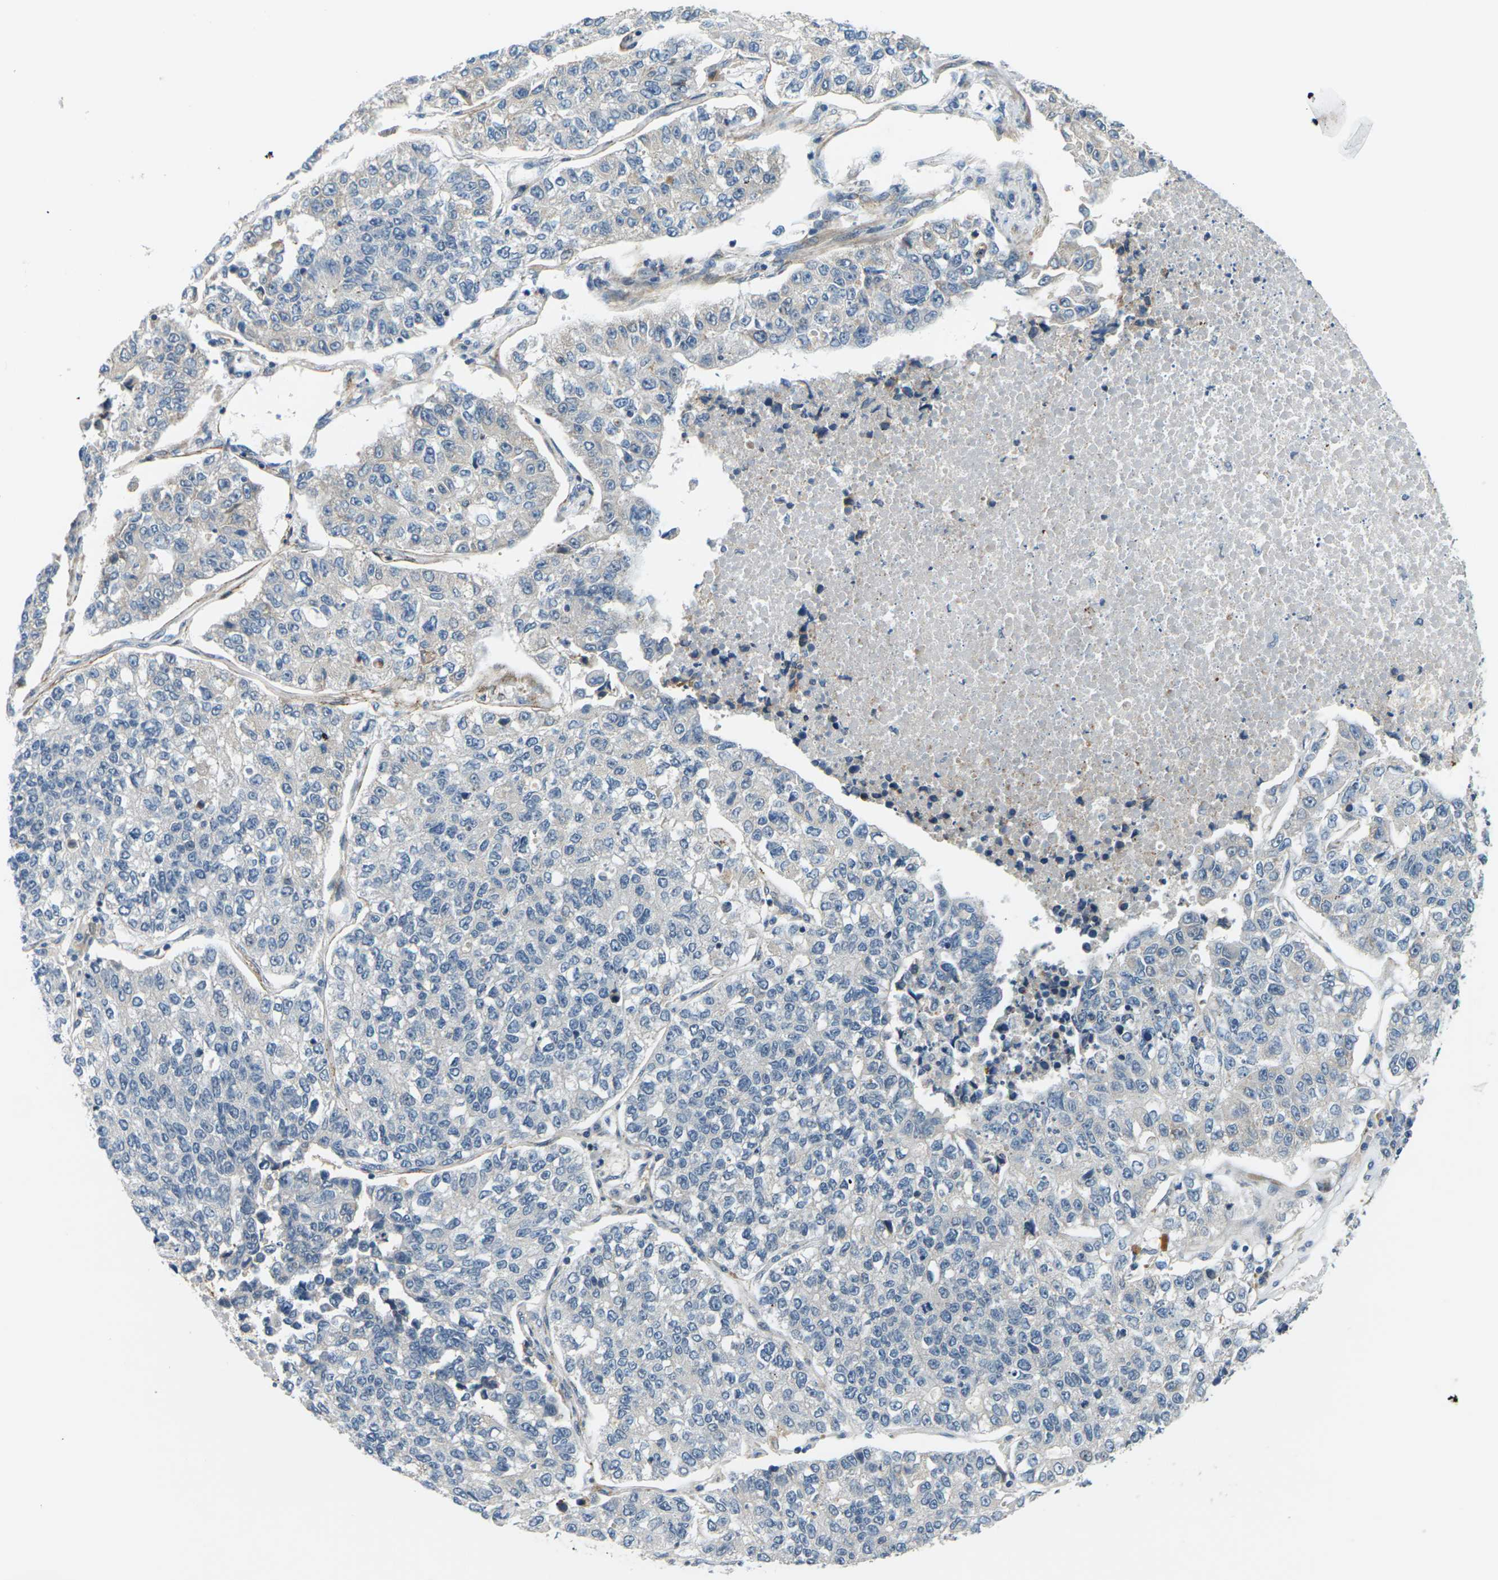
{"staining": {"intensity": "negative", "quantity": "none", "location": "none"}, "tissue": "lung cancer", "cell_type": "Tumor cells", "image_type": "cancer", "snomed": [{"axis": "morphology", "description": "Adenocarcinoma, NOS"}, {"axis": "topography", "description": "Lung"}], "caption": "This is an IHC micrograph of human lung cancer (adenocarcinoma). There is no expression in tumor cells.", "gene": "SLC13A3", "patient": {"sex": "male", "age": 49}}